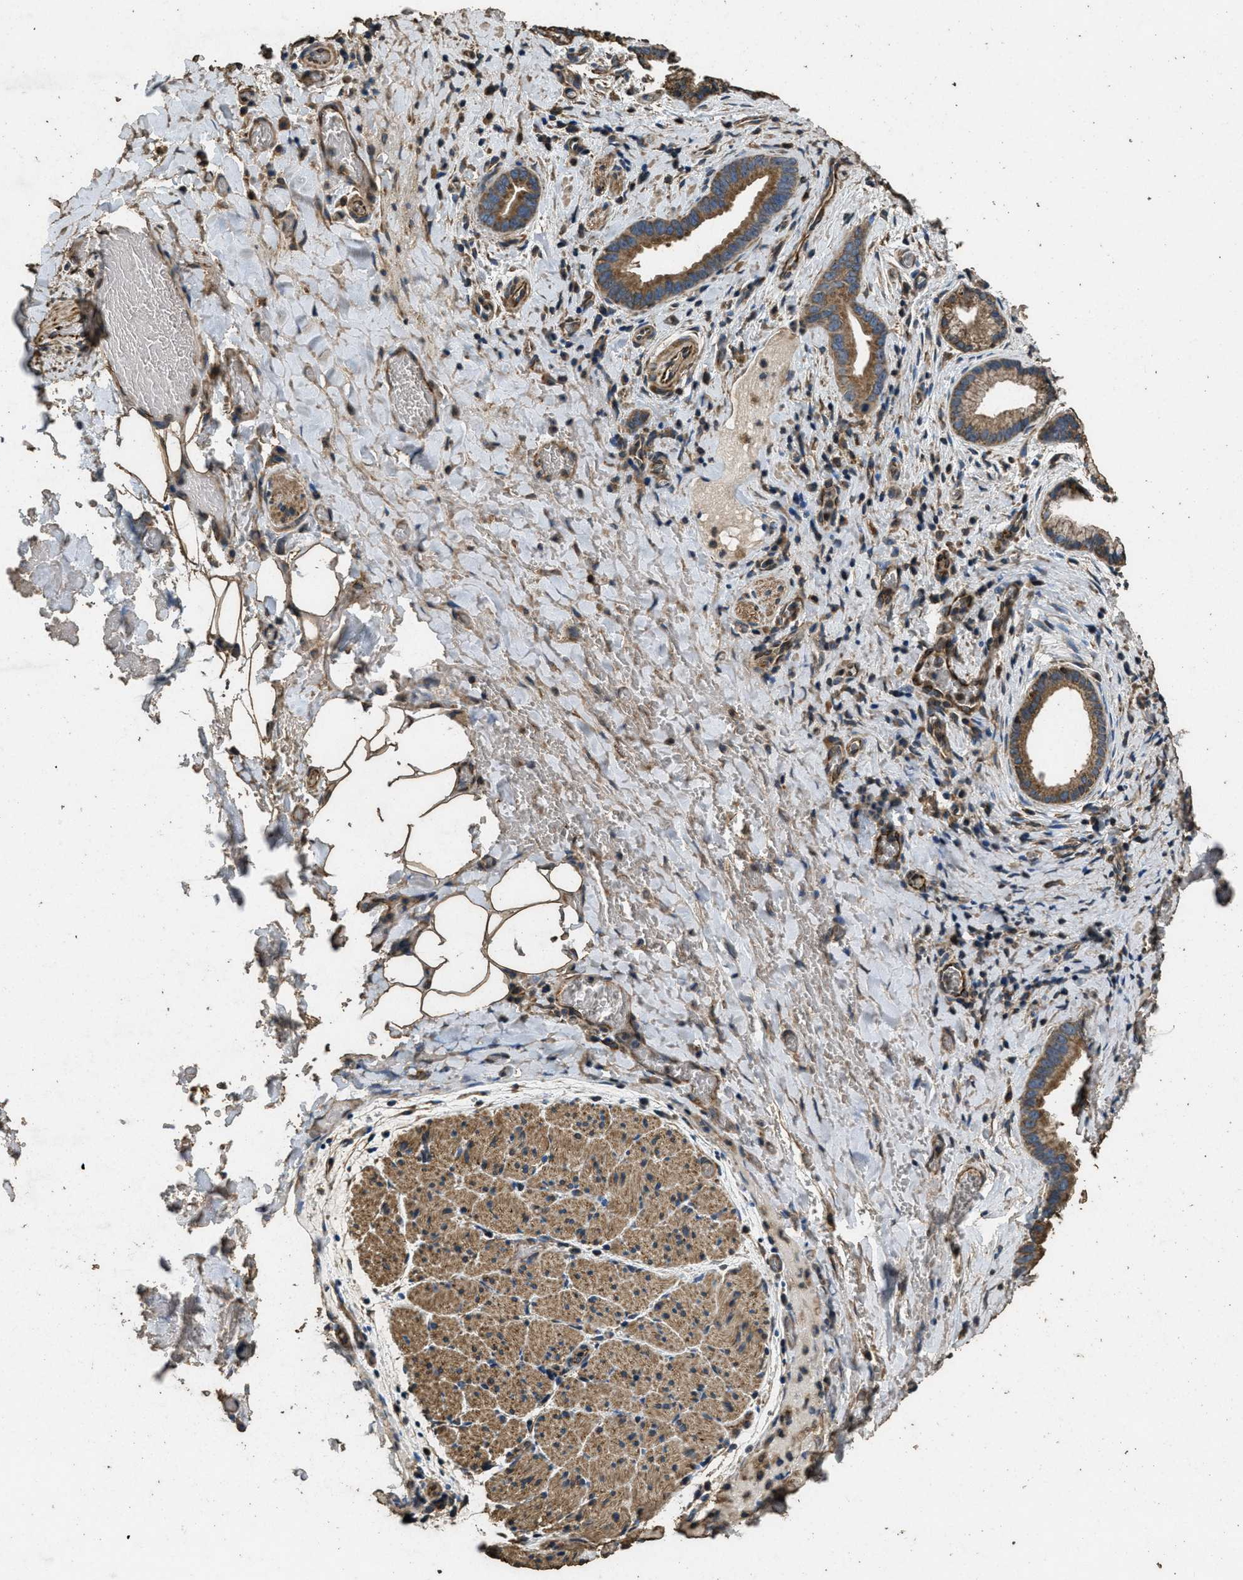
{"staining": {"intensity": "moderate", "quantity": ">75%", "location": "cytoplasmic/membranous"}, "tissue": "liver cancer", "cell_type": "Tumor cells", "image_type": "cancer", "snomed": [{"axis": "morphology", "description": "Cholangiocarcinoma"}, {"axis": "topography", "description": "Liver"}], "caption": "Protein staining by IHC reveals moderate cytoplasmic/membranous staining in about >75% of tumor cells in cholangiocarcinoma (liver).", "gene": "CYRIA", "patient": {"sex": "female", "age": 55}}